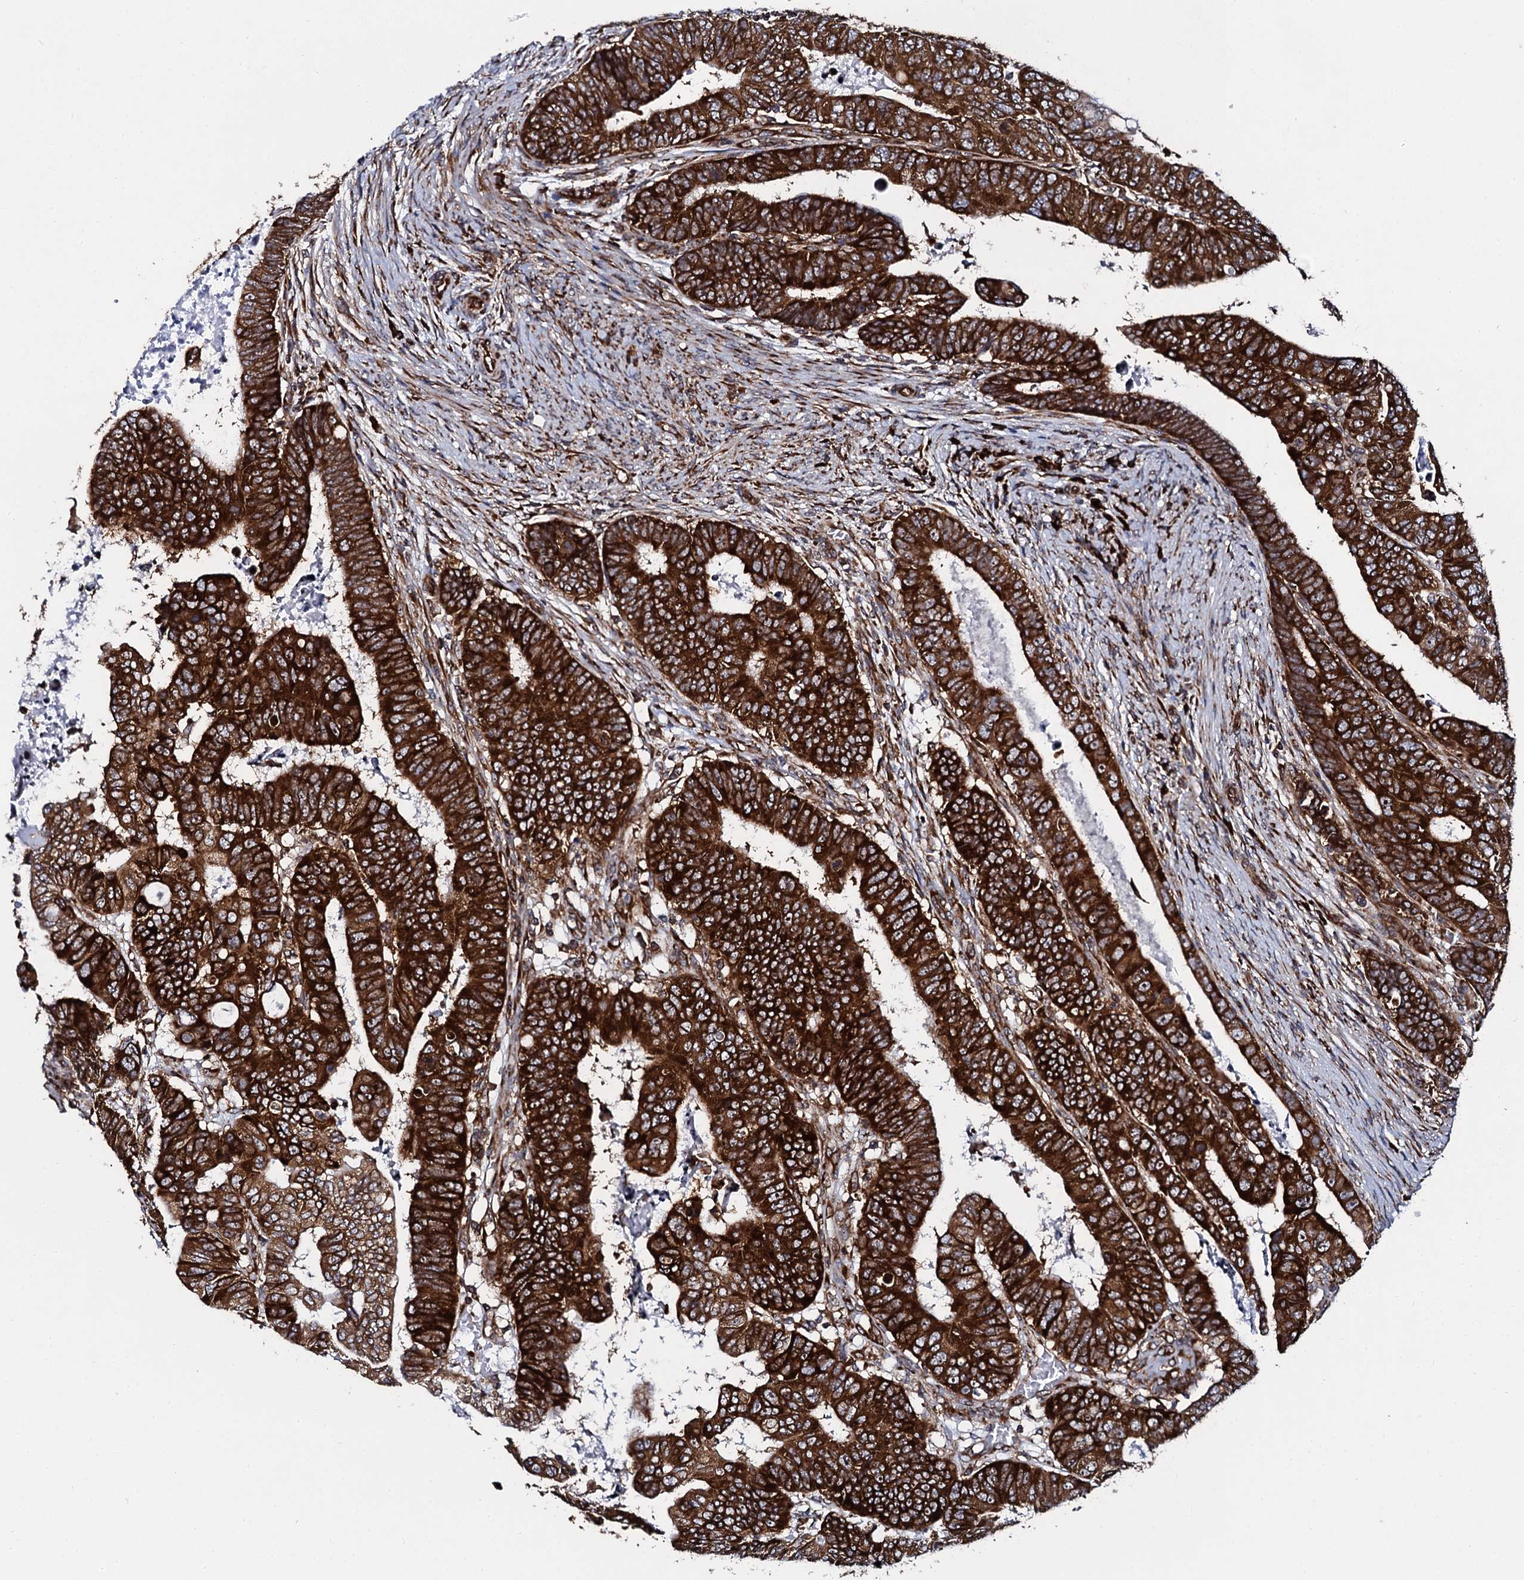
{"staining": {"intensity": "strong", "quantity": ">75%", "location": "cytoplasmic/membranous,nuclear"}, "tissue": "colorectal cancer", "cell_type": "Tumor cells", "image_type": "cancer", "snomed": [{"axis": "morphology", "description": "Normal tissue, NOS"}, {"axis": "morphology", "description": "Adenocarcinoma, NOS"}, {"axis": "topography", "description": "Rectum"}], "caption": "An IHC photomicrograph of neoplastic tissue is shown. Protein staining in brown highlights strong cytoplasmic/membranous and nuclear positivity in colorectal adenocarcinoma within tumor cells. Immunohistochemistry stains the protein of interest in brown and the nuclei are stained blue.", "gene": "SPTY2D1", "patient": {"sex": "female", "age": 65}}